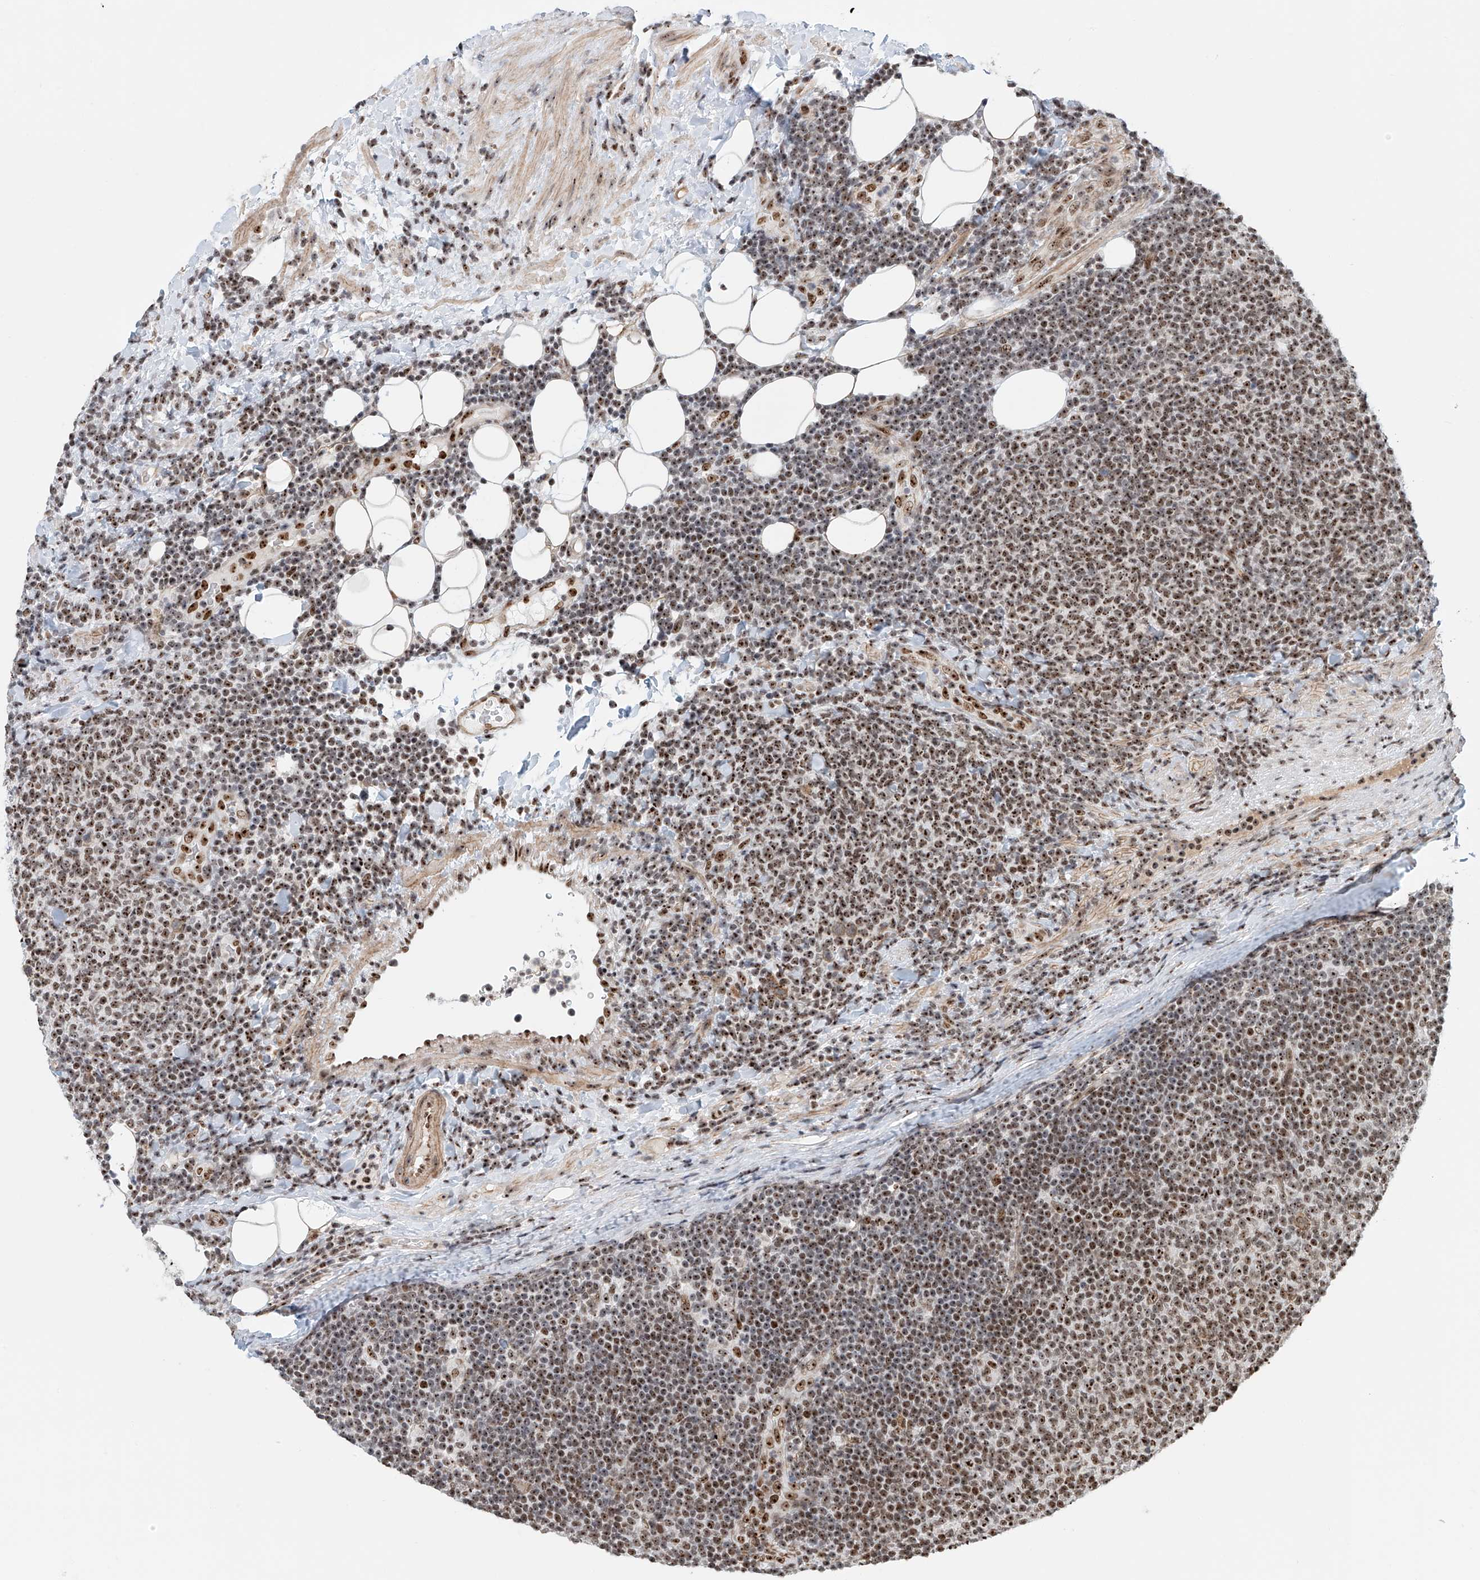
{"staining": {"intensity": "moderate", "quantity": ">75%", "location": "nuclear"}, "tissue": "lymphoma", "cell_type": "Tumor cells", "image_type": "cancer", "snomed": [{"axis": "morphology", "description": "Malignant lymphoma, non-Hodgkin's type, Low grade"}, {"axis": "topography", "description": "Lymph node"}], "caption": "Immunohistochemical staining of human low-grade malignant lymphoma, non-Hodgkin's type exhibits medium levels of moderate nuclear staining in approximately >75% of tumor cells. (DAB (3,3'-diaminobenzidine) IHC with brightfield microscopy, high magnification).", "gene": "PRUNE2", "patient": {"sex": "male", "age": 66}}